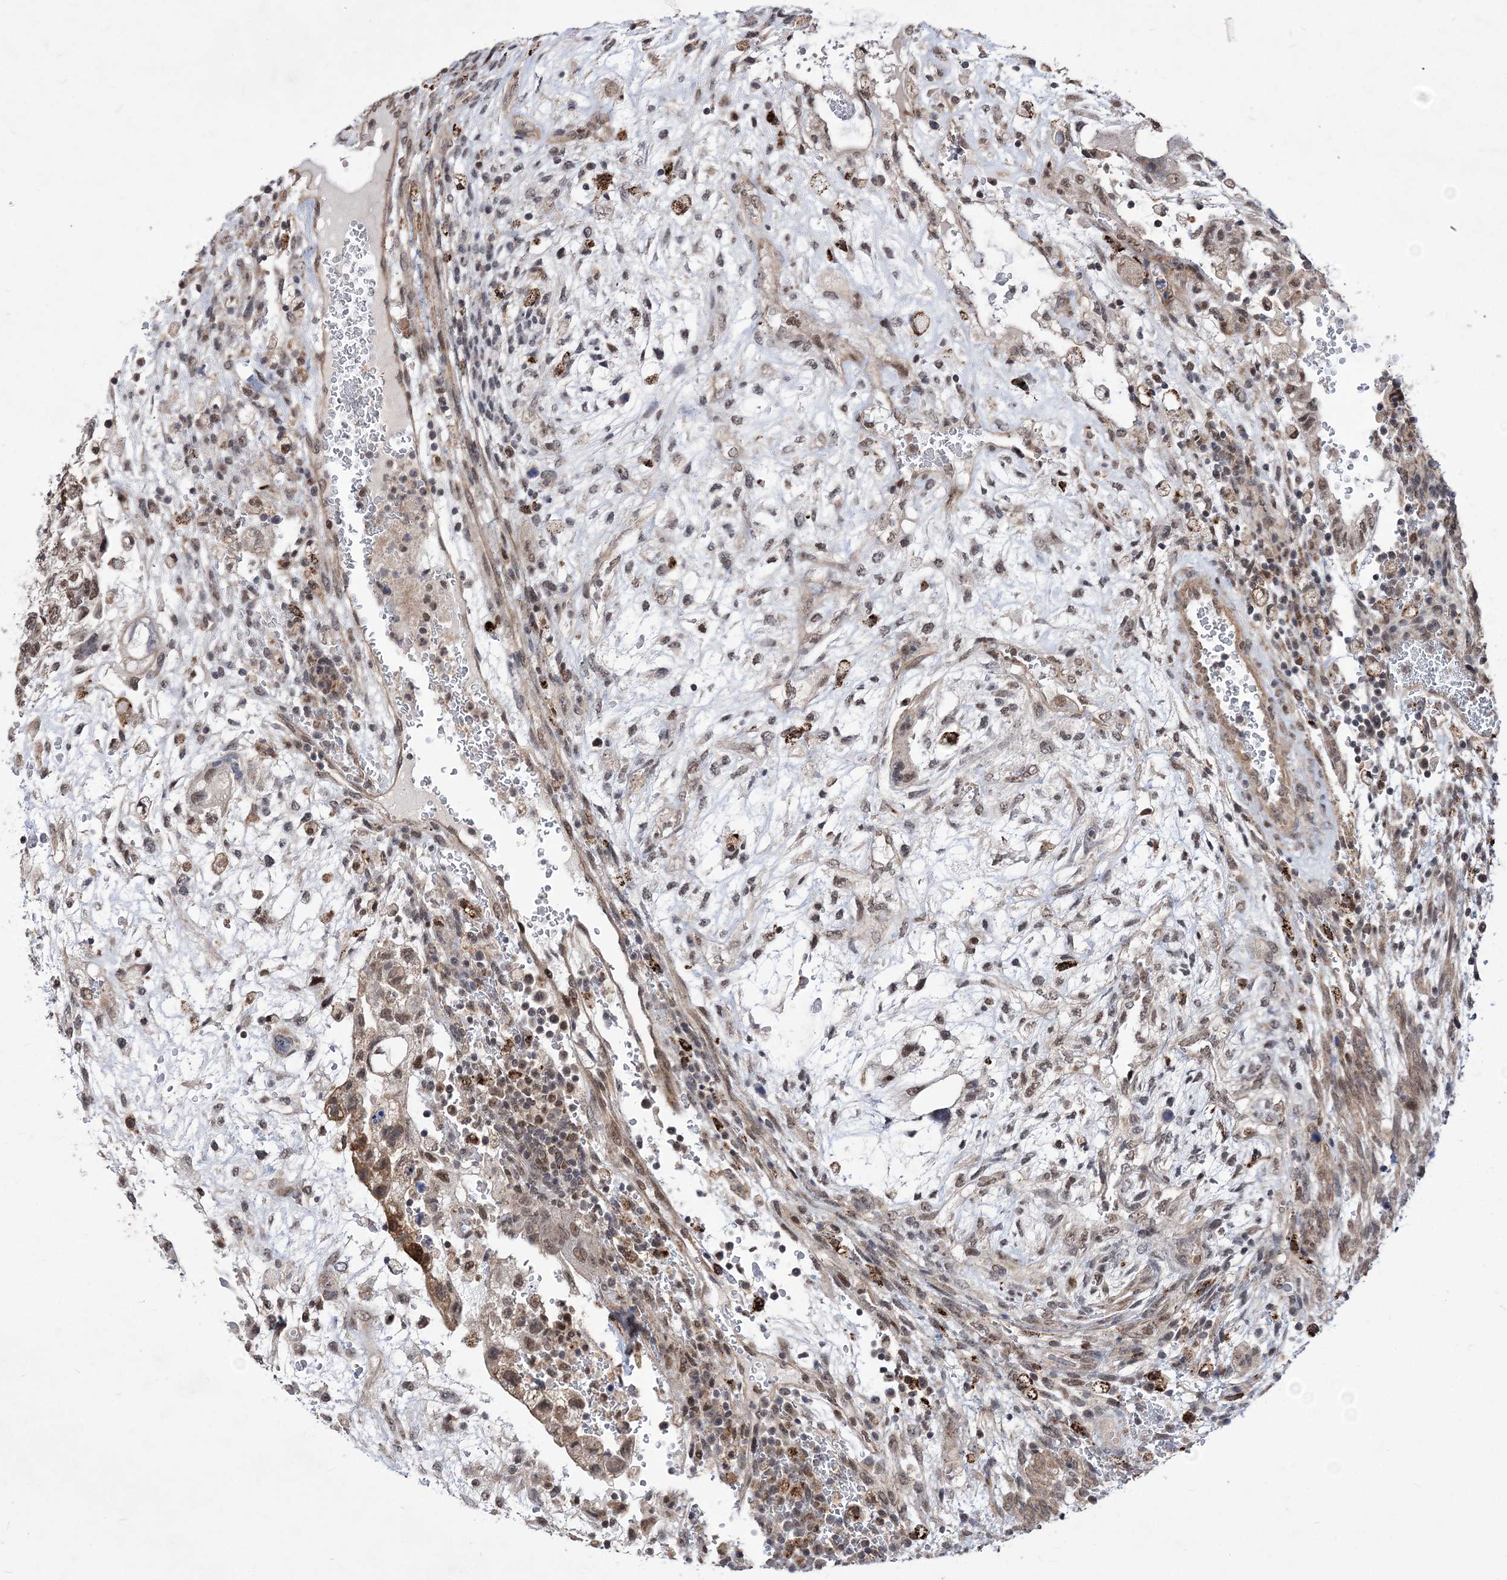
{"staining": {"intensity": "moderate", "quantity": ">75%", "location": "nuclear"}, "tissue": "testis cancer", "cell_type": "Tumor cells", "image_type": "cancer", "snomed": [{"axis": "morphology", "description": "Carcinoma, Embryonal, NOS"}, {"axis": "topography", "description": "Testis"}], "caption": "Immunohistochemistry (IHC) photomicrograph of human testis embryonal carcinoma stained for a protein (brown), which shows medium levels of moderate nuclear expression in about >75% of tumor cells.", "gene": "BOD1L1", "patient": {"sex": "male", "age": 36}}